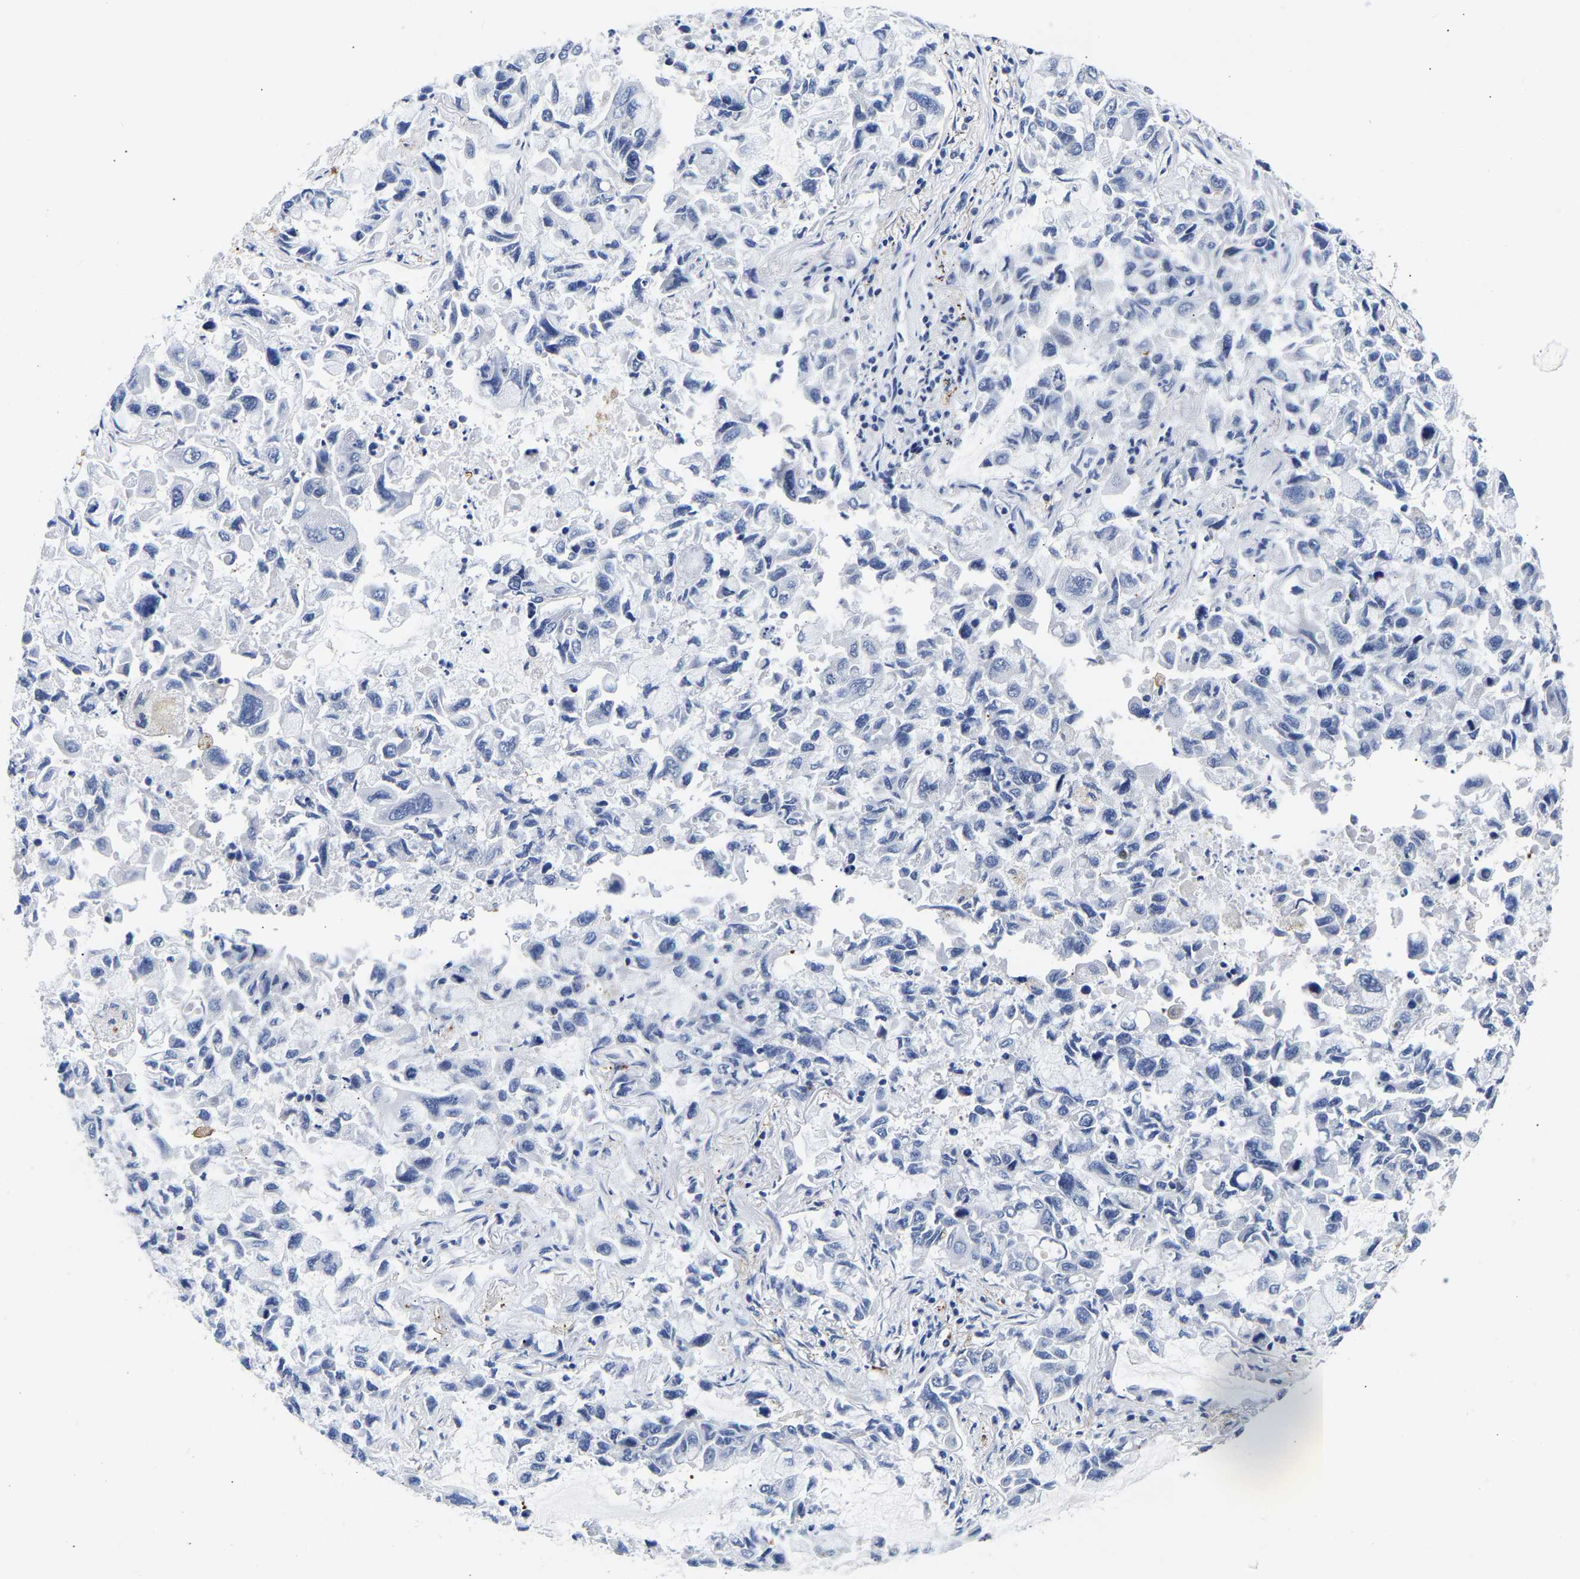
{"staining": {"intensity": "negative", "quantity": "none", "location": "none"}, "tissue": "lung cancer", "cell_type": "Tumor cells", "image_type": "cancer", "snomed": [{"axis": "morphology", "description": "Adenocarcinoma, NOS"}, {"axis": "topography", "description": "Lung"}], "caption": "This is an IHC photomicrograph of lung adenocarcinoma. There is no expression in tumor cells.", "gene": "CCDC6", "patient": {"sex": "male", "age": 64}}